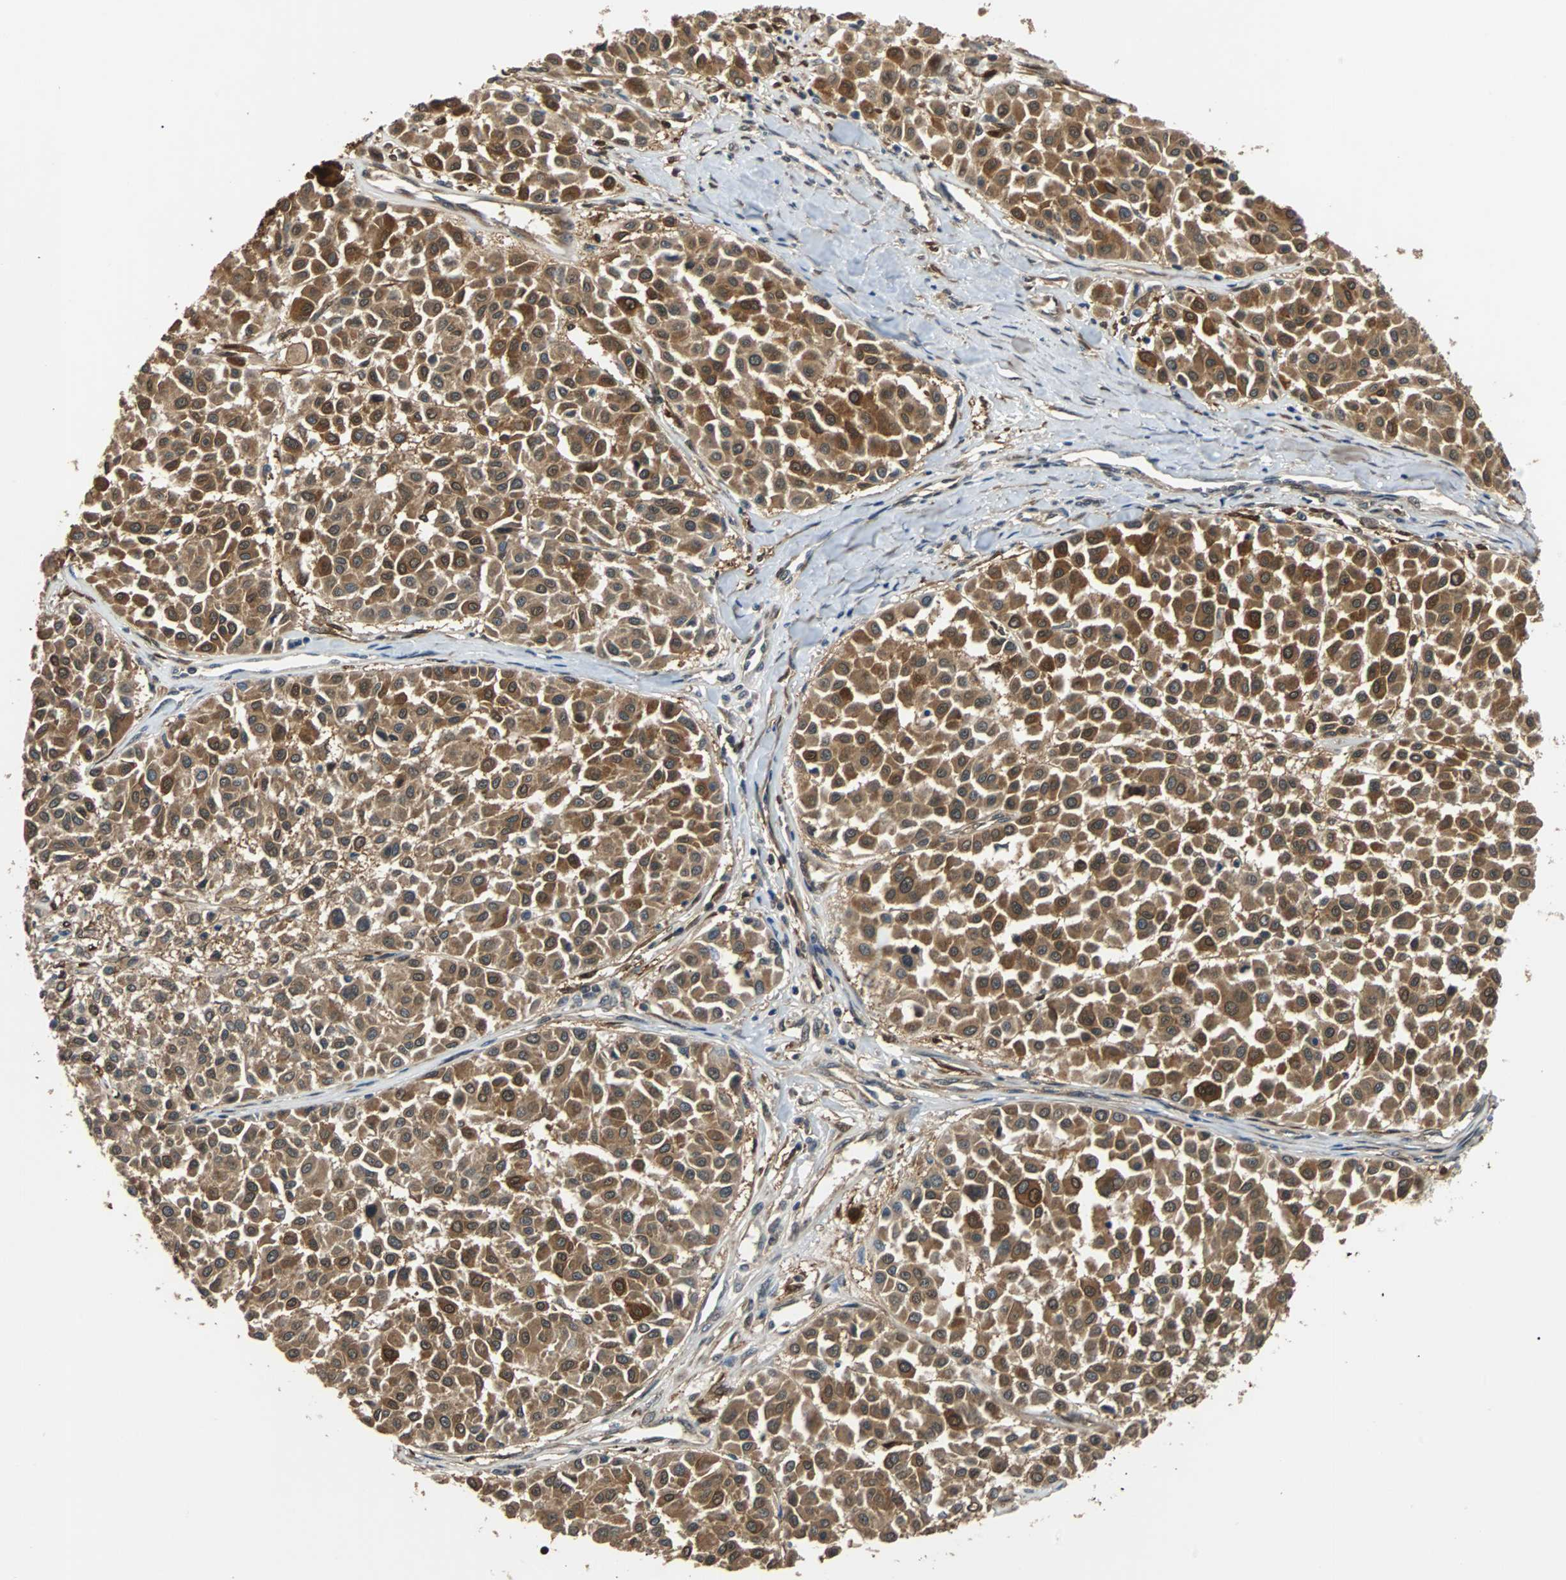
{"staining": {"intensity": "strong", "quantity": ">75%", "location": "cytoplasmic/membranous,nuclear"}, "tissue": "melanoma", "cell_type": "Tumor cells", "image_type": "cancer", "snomed": [{"axis": "morphology", "description": "Malignant melanoma, Metastatic site"}, {"axis": "topography", "description": "Soft tissue"}], "caption": "Approximately >75% of tumor cells in human melanoma show strong cytoplasmic/membranous and nuclear protein positivity as visualized by brown immunohistochemical staining.", "gene": "PRDX6", "patient": {"sex": "male", "age": 41}}